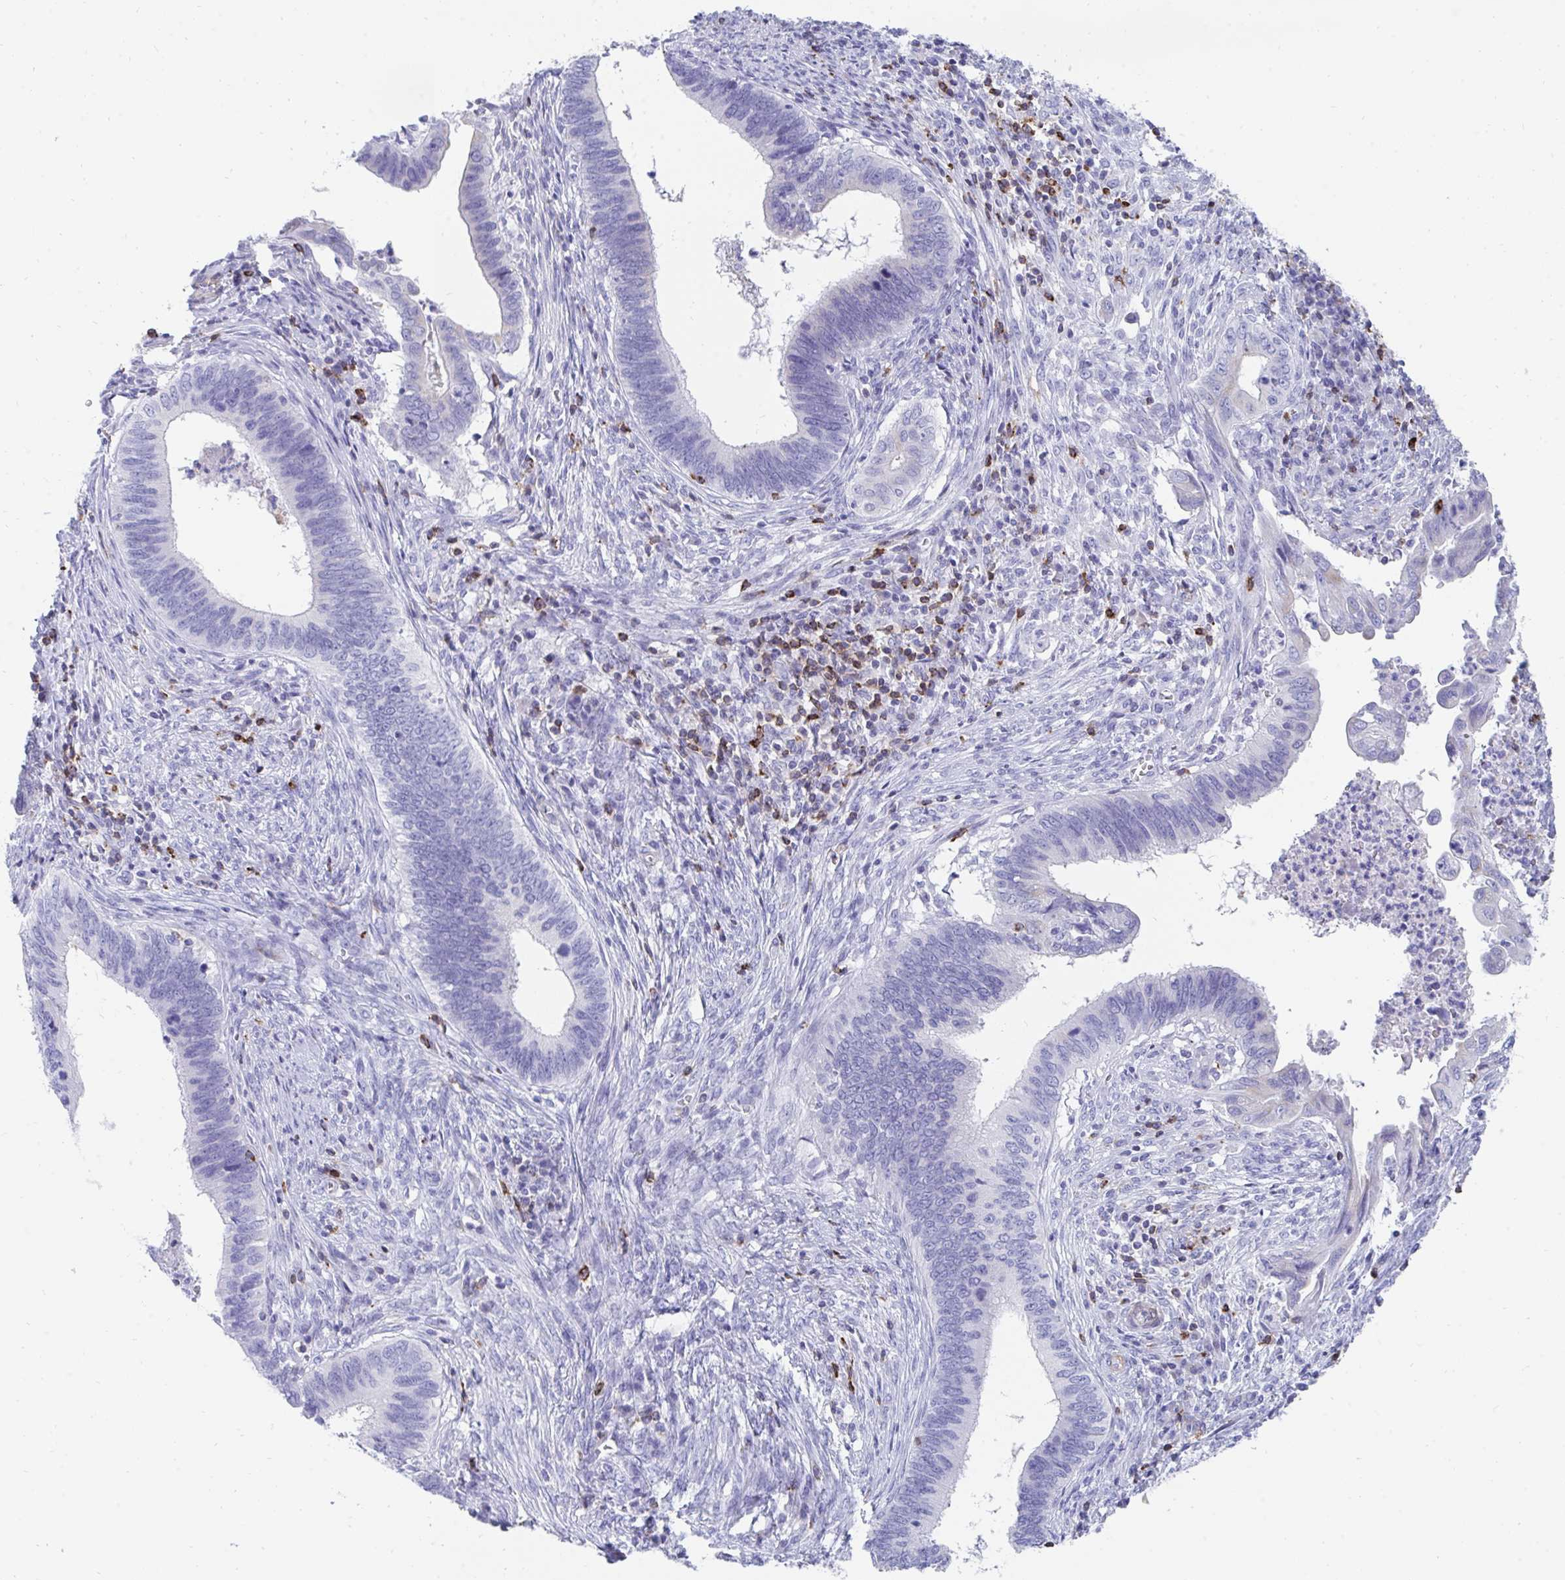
{"staining": {"intensity": "negative", "quantity": "none", "location": "none"}, "tissue": "cervical cancer", "cell_type": "Tumor cells", "image_type": "cancer", "snomed": [{"axis": "morphology", "description": "Adenocarcinoma, NOS"}, {"axis": "topography", "description": "Cervix"}], "caption": "Cervical cancer stained for a protein using immunohistochemistry exhibits no staining tumor cells.", "gene": "CD7", "patient": {"sex": "female", "age": 42}}